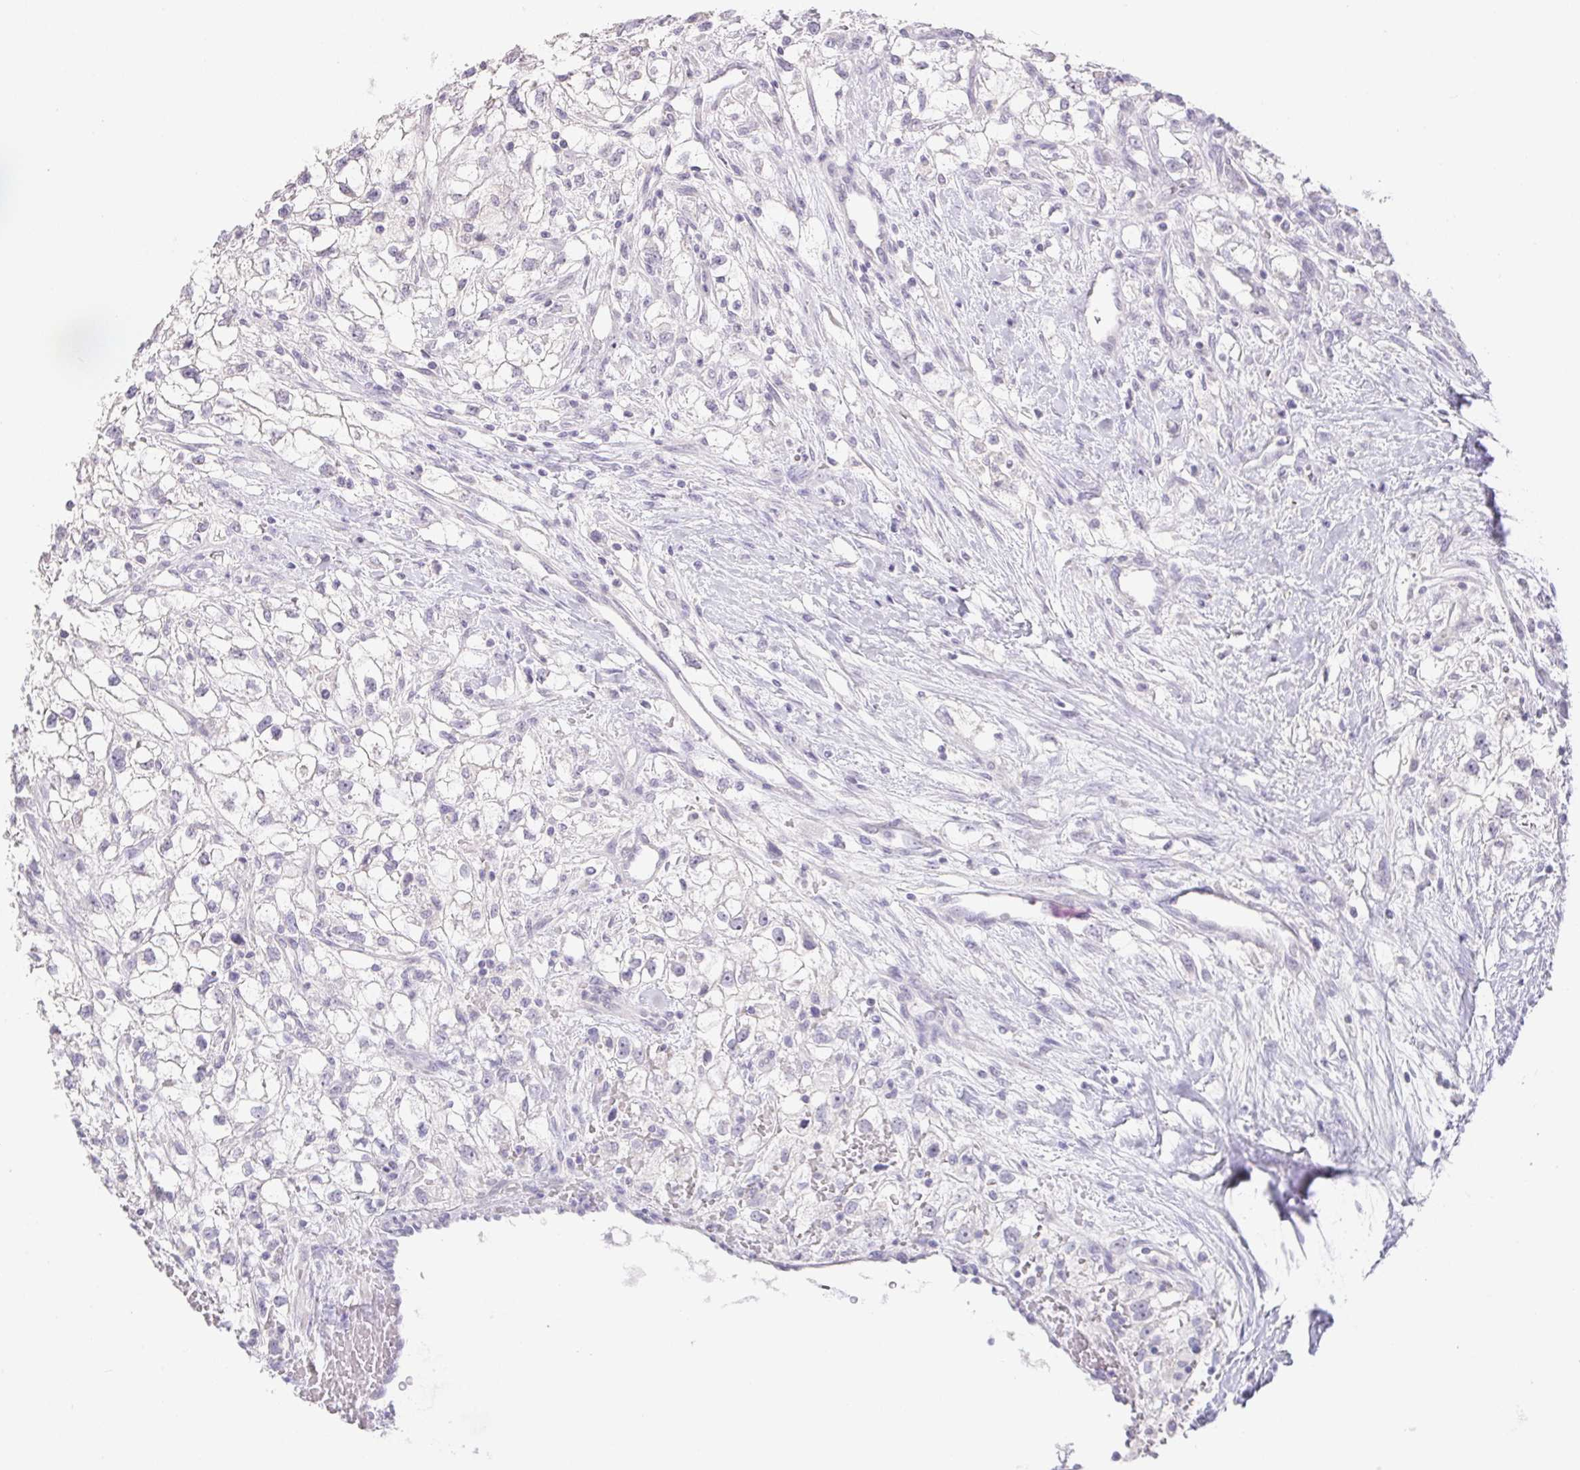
{"staining": {"intensity": "negative", "quantity": "none", "location": "none"}, "tissue": "renal cancer", "cell_type": "Tumor cells", "image_type": "cancer", "snomed": [{"axis": "morphology", "description": "Adenocarcinoma, NOS"}, {"axis": "topography", "description": "Kidney"}], "caption": "Immunohistochemistry (IHC) image of neoplastic tissue: human adenocarcinoma (renal) stained with DAB reveals no significant protein staining in tumor cells. The staining is performed using DAB (3,3'-diaminobenzidine) brown chromogen with nuclei counter-stained in using hematoxylin.", "gene": "PI3", "patient": {"sex": "male", "age": 59}}